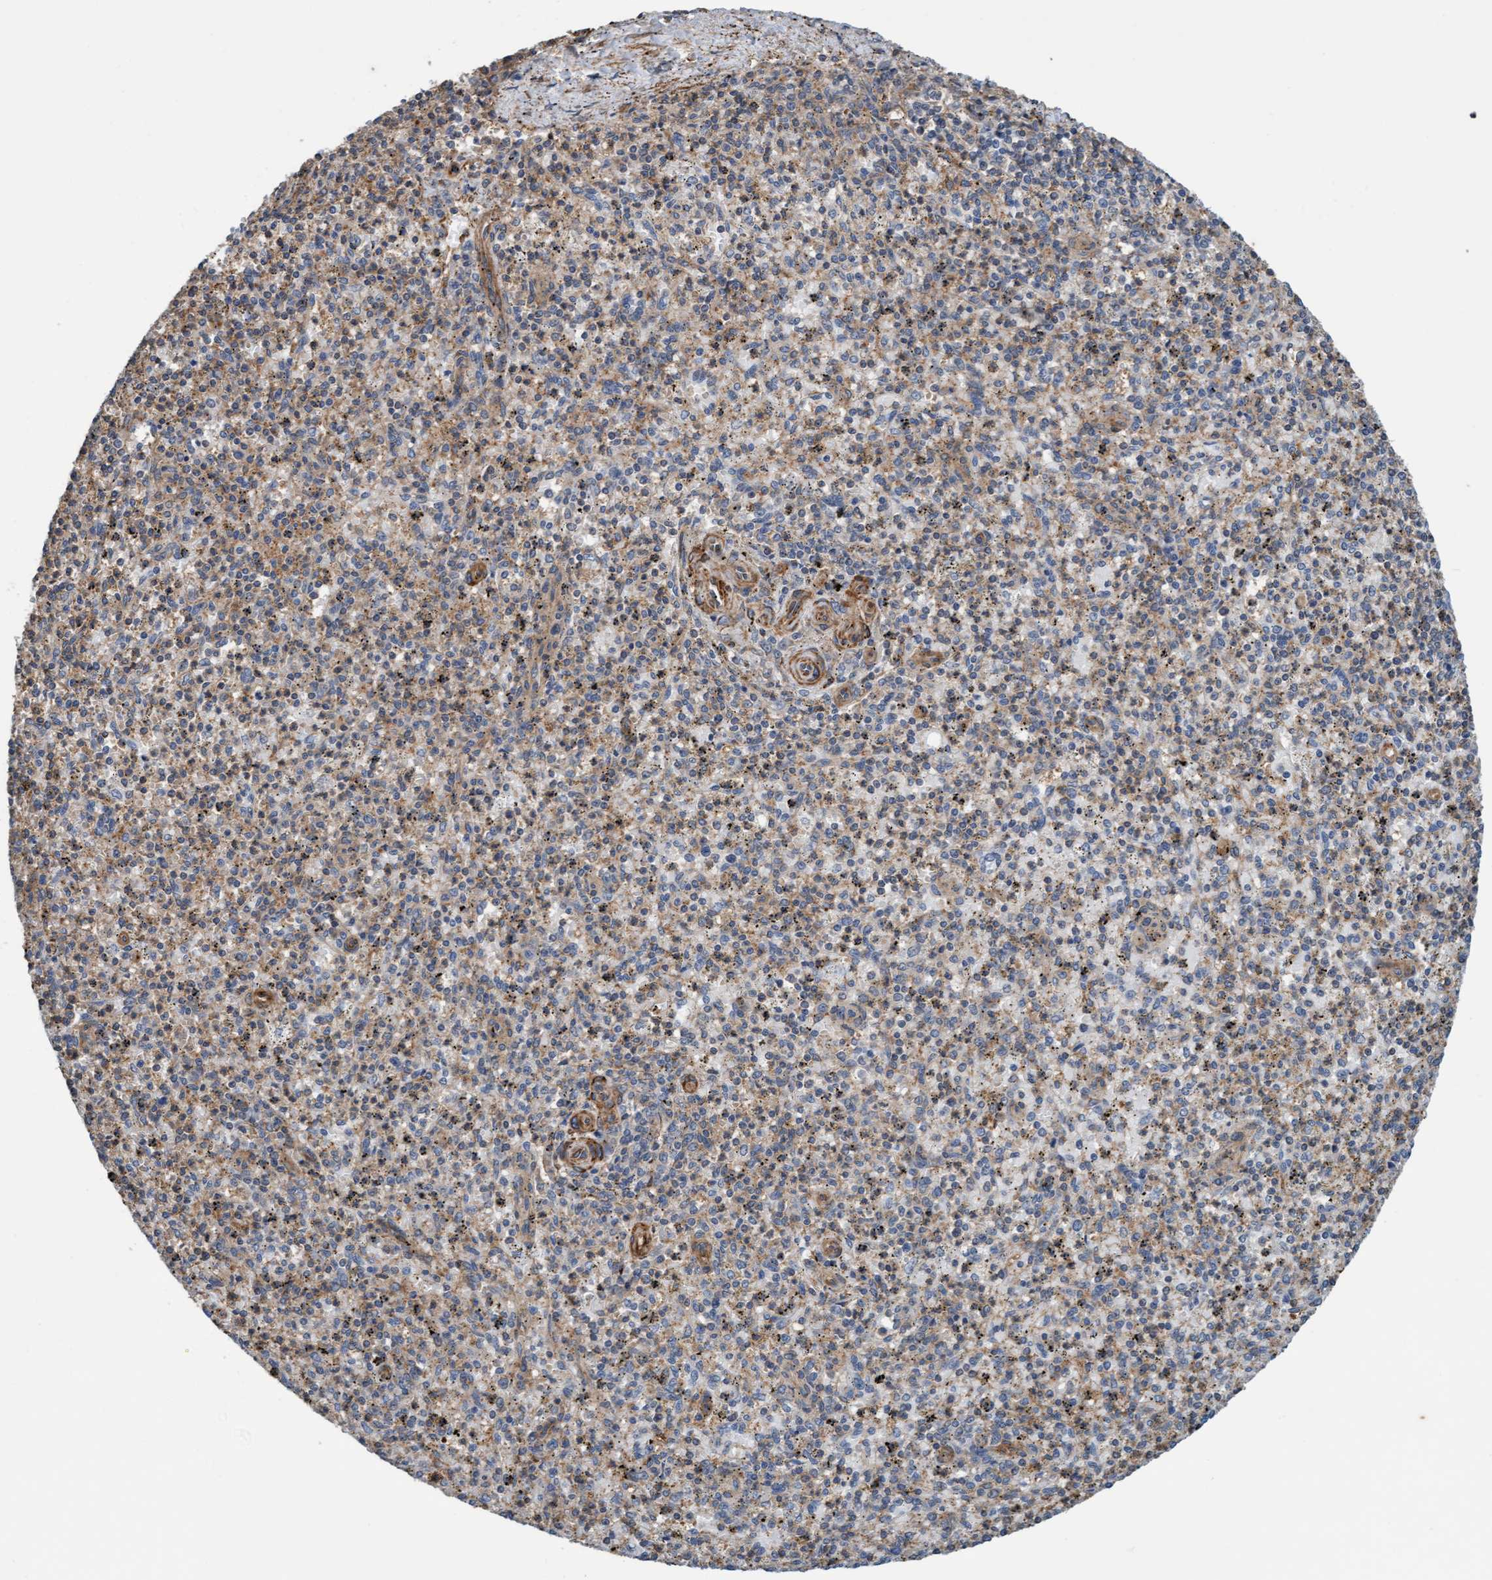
{"staining": {"intensity": "weak", "quantity": "25%-75%", "location": "cytoplasmic/membranous"}, "tissue": "spleen", "cell_type": "Cells in red pulp", "image_type": "normal", "snomed": [{"axis": "morphology", "description": "Normal tissue, NOS"}, {"axis": "topography", "description": "Spleen"}], "caption": "IHC histopathology image of normal spleen stained for a protein (brown), which displays low levels of weak cytoplasmic/membranous staining in about 25%-75% of cells in red pulp.", "gene": "FMNL3", "patient": {"sex": "male", "age": 72}}